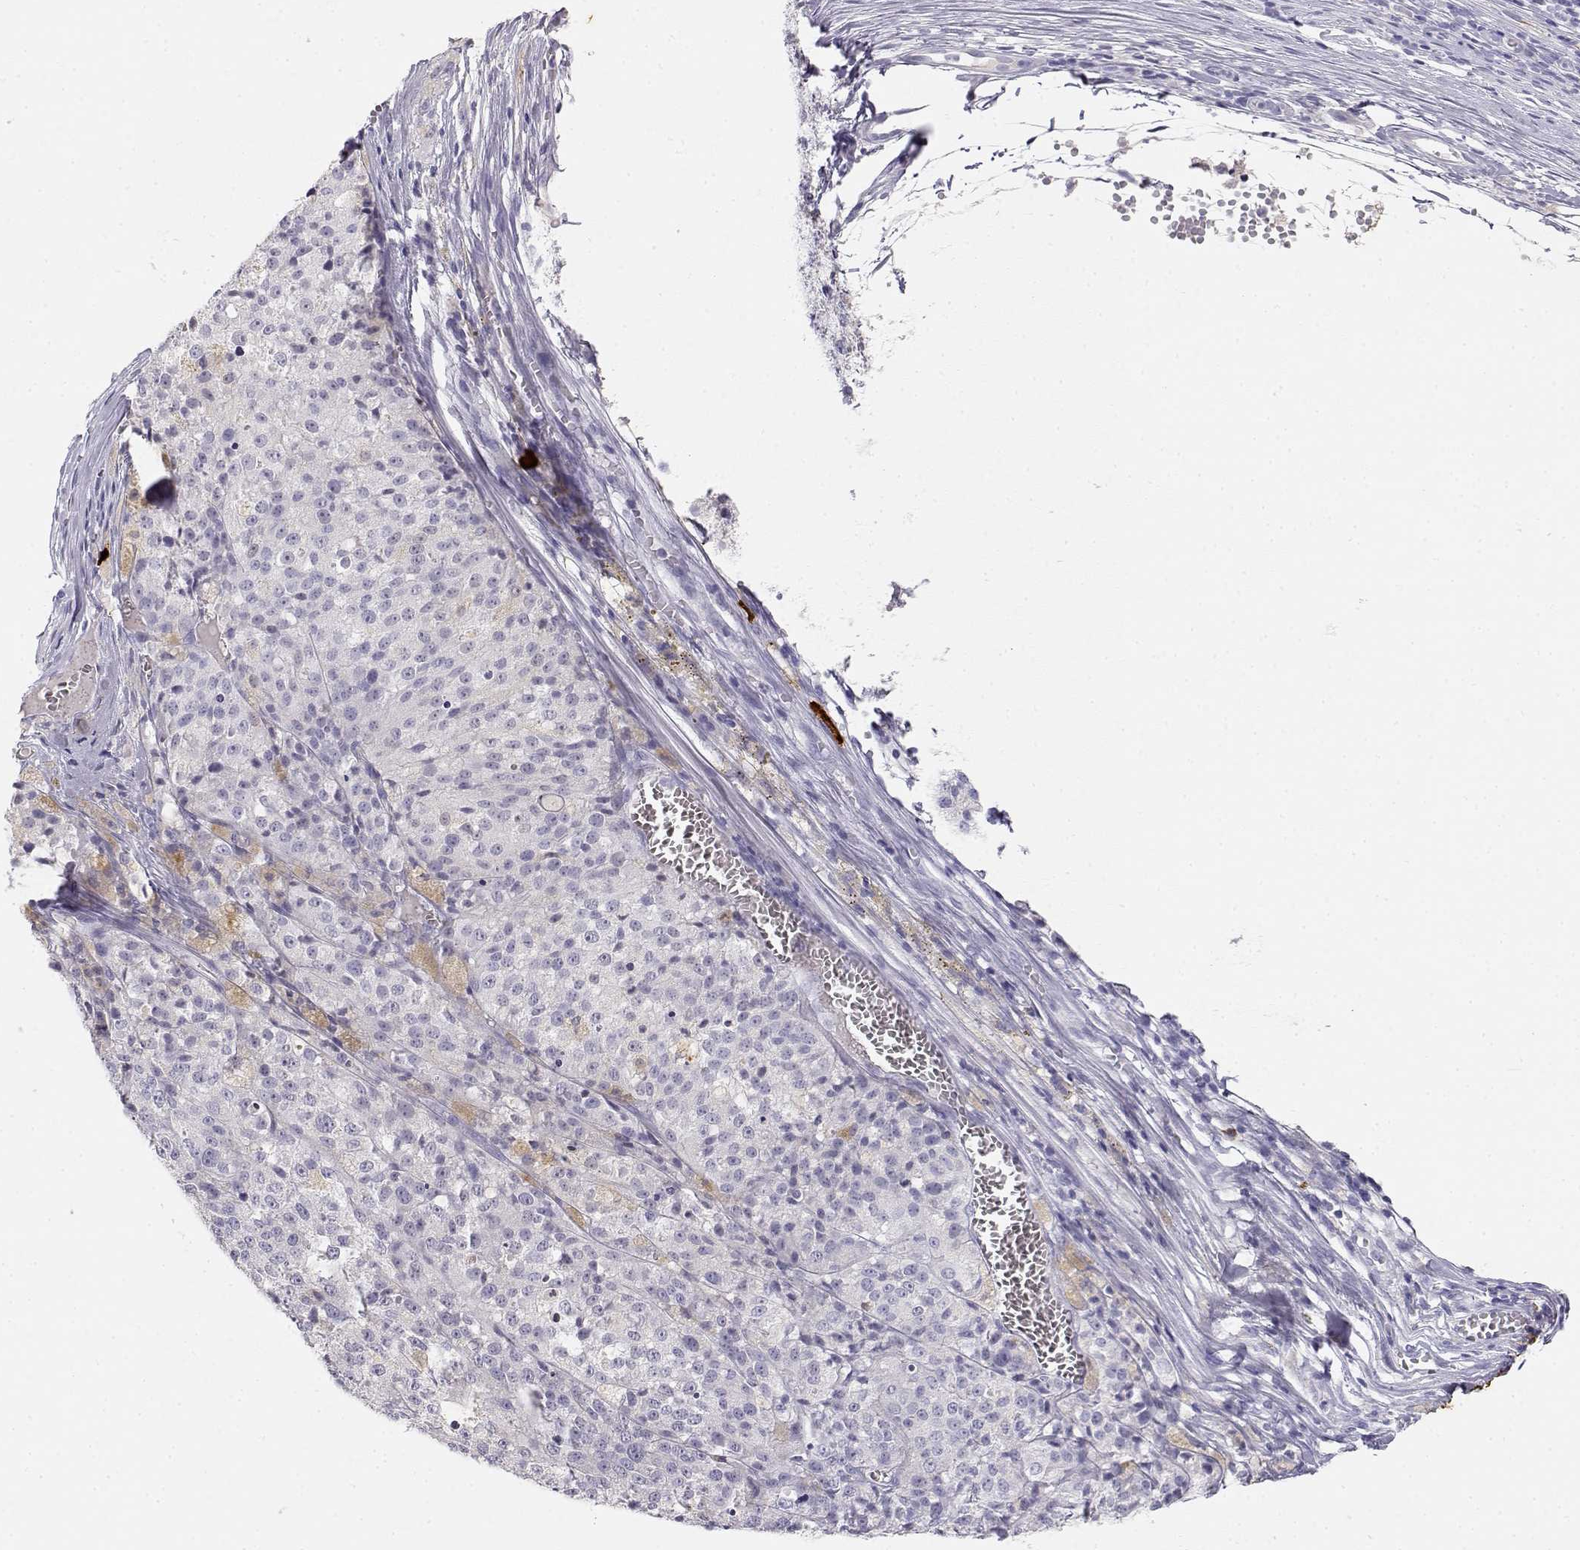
{"staining": {"intensity": "negative", "quantity": "none", "location": "none"}, "tissue": "melanoma", "cell_type": "Tumor cells", "image_type": "cancer", "snomed": [{"axis": "morphology", "description": "Malignant melanoma, Metastatic site"}, {"axis": "topography", "description": "Lymph node"}], "caption": "An IHC histopathology image of malignant melanoma (metastatic site) is shown. There is no staining in tumor cells of malignant melanoma (metastatic site).", "gene": "GPR174", "patient": {"sex": "female", "age": 64}}